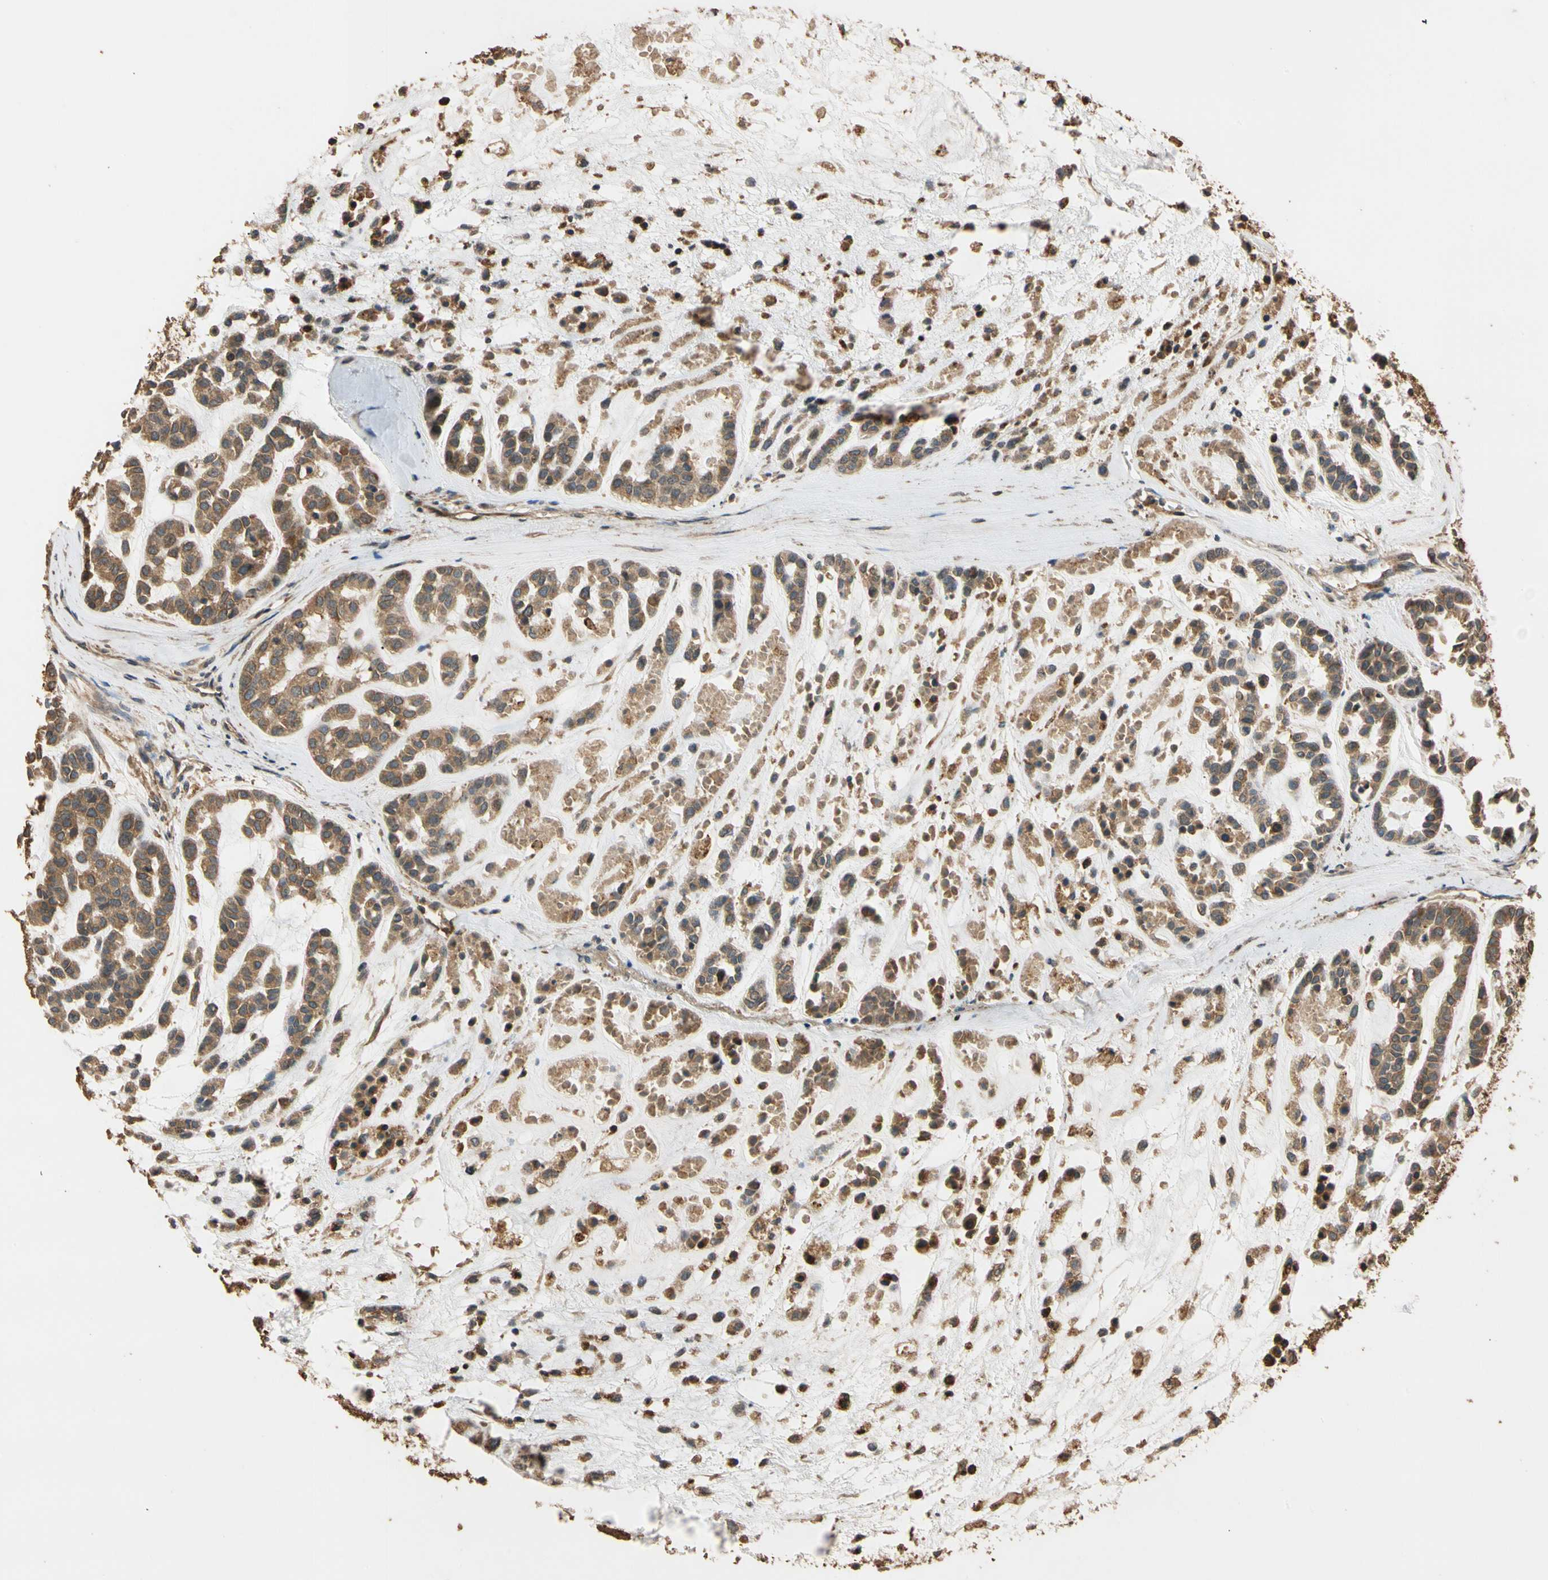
{"staining": {"intensity": "moderate", "quantity": ">75%", "location": "cytoplasmic/membranous"}, "tissue": "head and neck cancer", "cell_type": "Tumor cells", "image_type": "cancer", "snomed": [{"axis": "morphology", "description": "Adenocarcinoma, NOS"}, {"axis": "morphology", "description": "Adenoma, NOS"}, {"axis": "topography", "description": "Head-Neck"}], "caption": "A brown stain labels moderate cytoplasmic/membranous staining of a protein in head and neck cancer (adenocarcinoma) tumor cells.", "gene": "MGRN1", "patient": {"sex": "female", "age": 55}}